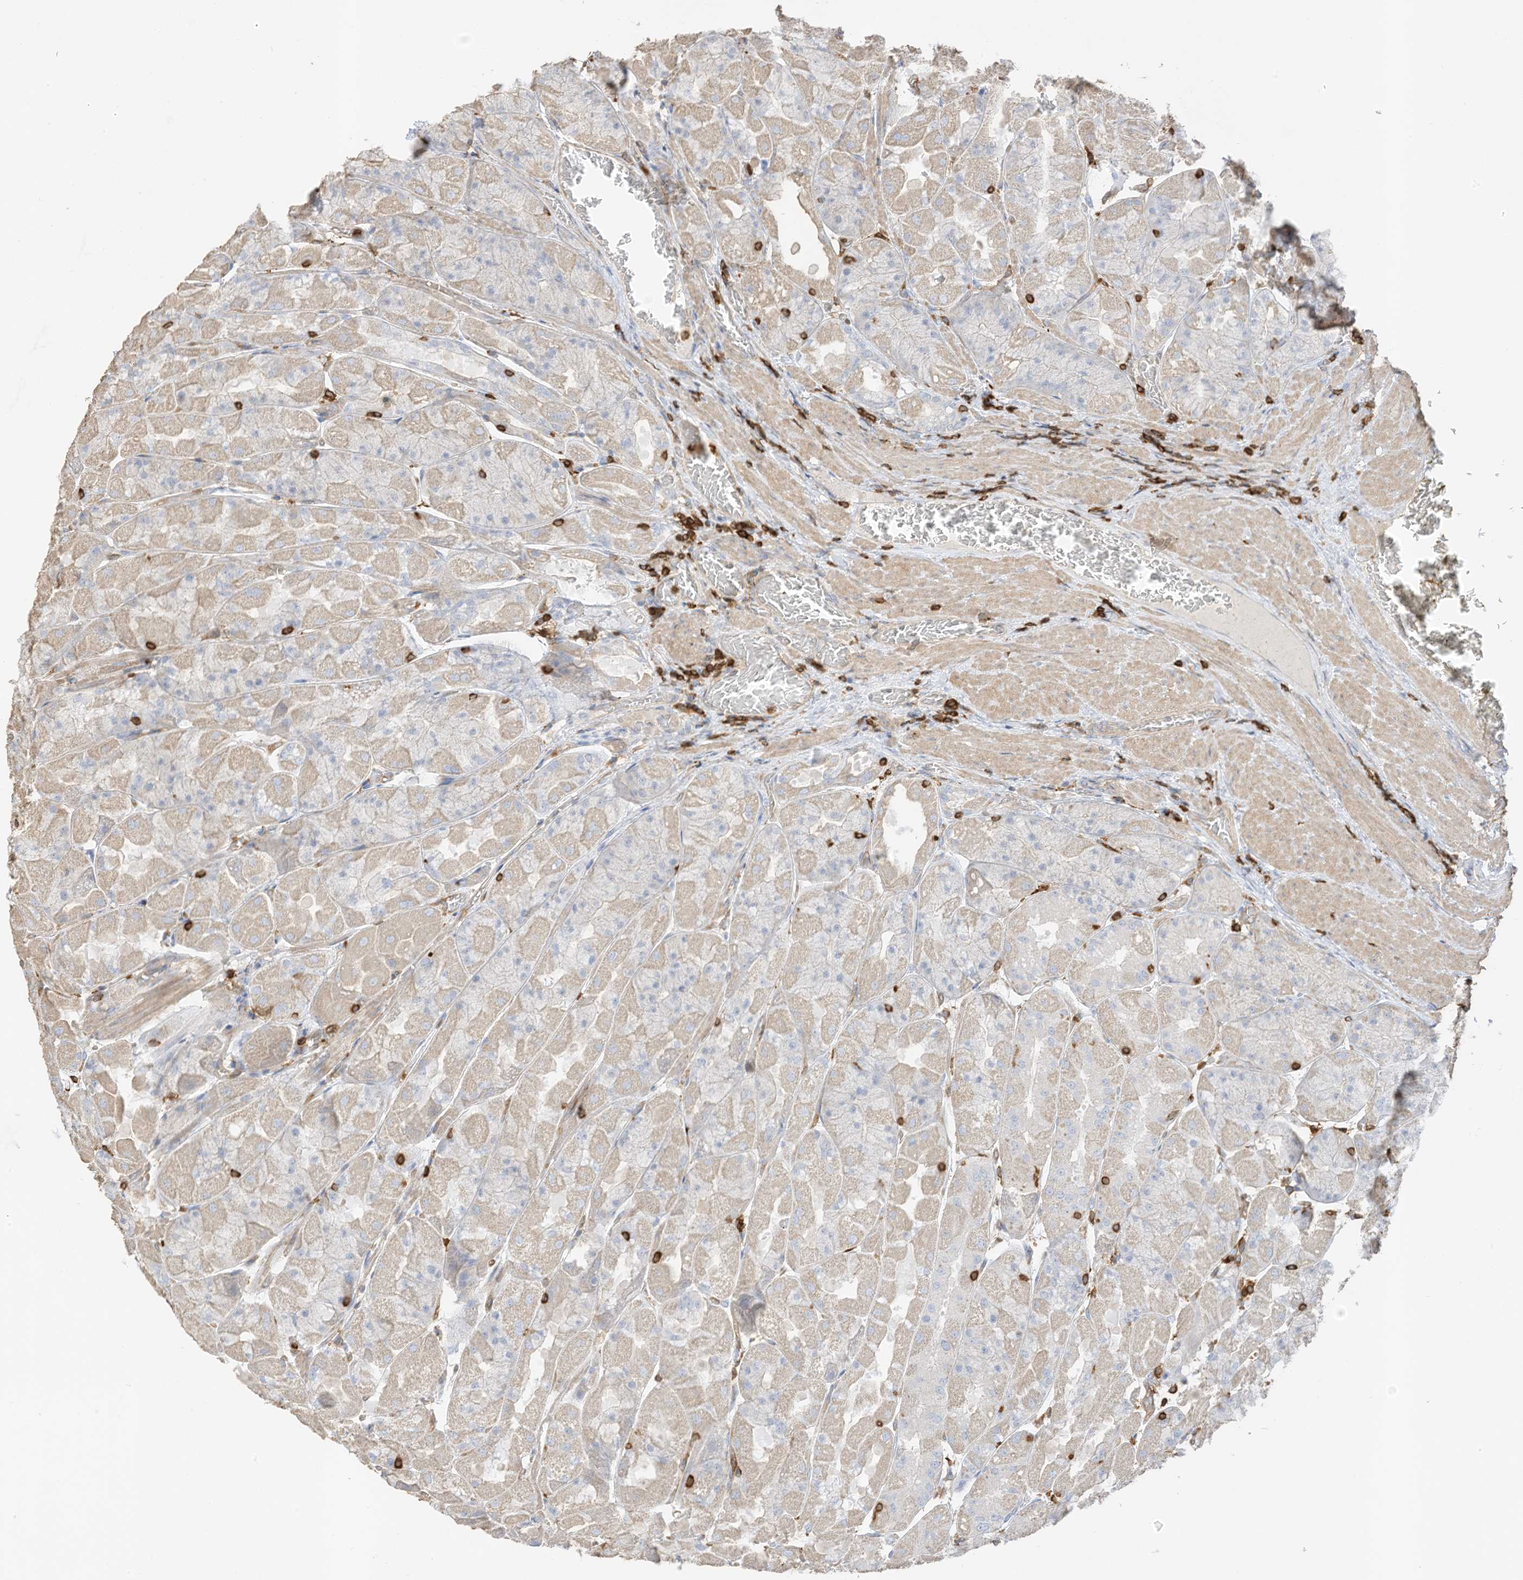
{"staining": {"intensity": "weak", "quantity": "25%-75%", "location": "cytoplasmic/membranous"}, "tissue": "stomach", "cell_type": "Glandular cells", "image_type": "normal", "snomed": [{"axis": "morphology", "description": "Normal tissue, NOS"}, {"axis": "topography", "description": "Stomach"}], "caption": "This is a micrograph of IHC staining of benign stomach, which shows weak expression in the cytoplasmic/membranous of glandular cells.", "gene": "ARHGAP25", "patient": {"sex": "female", "age": 61}}